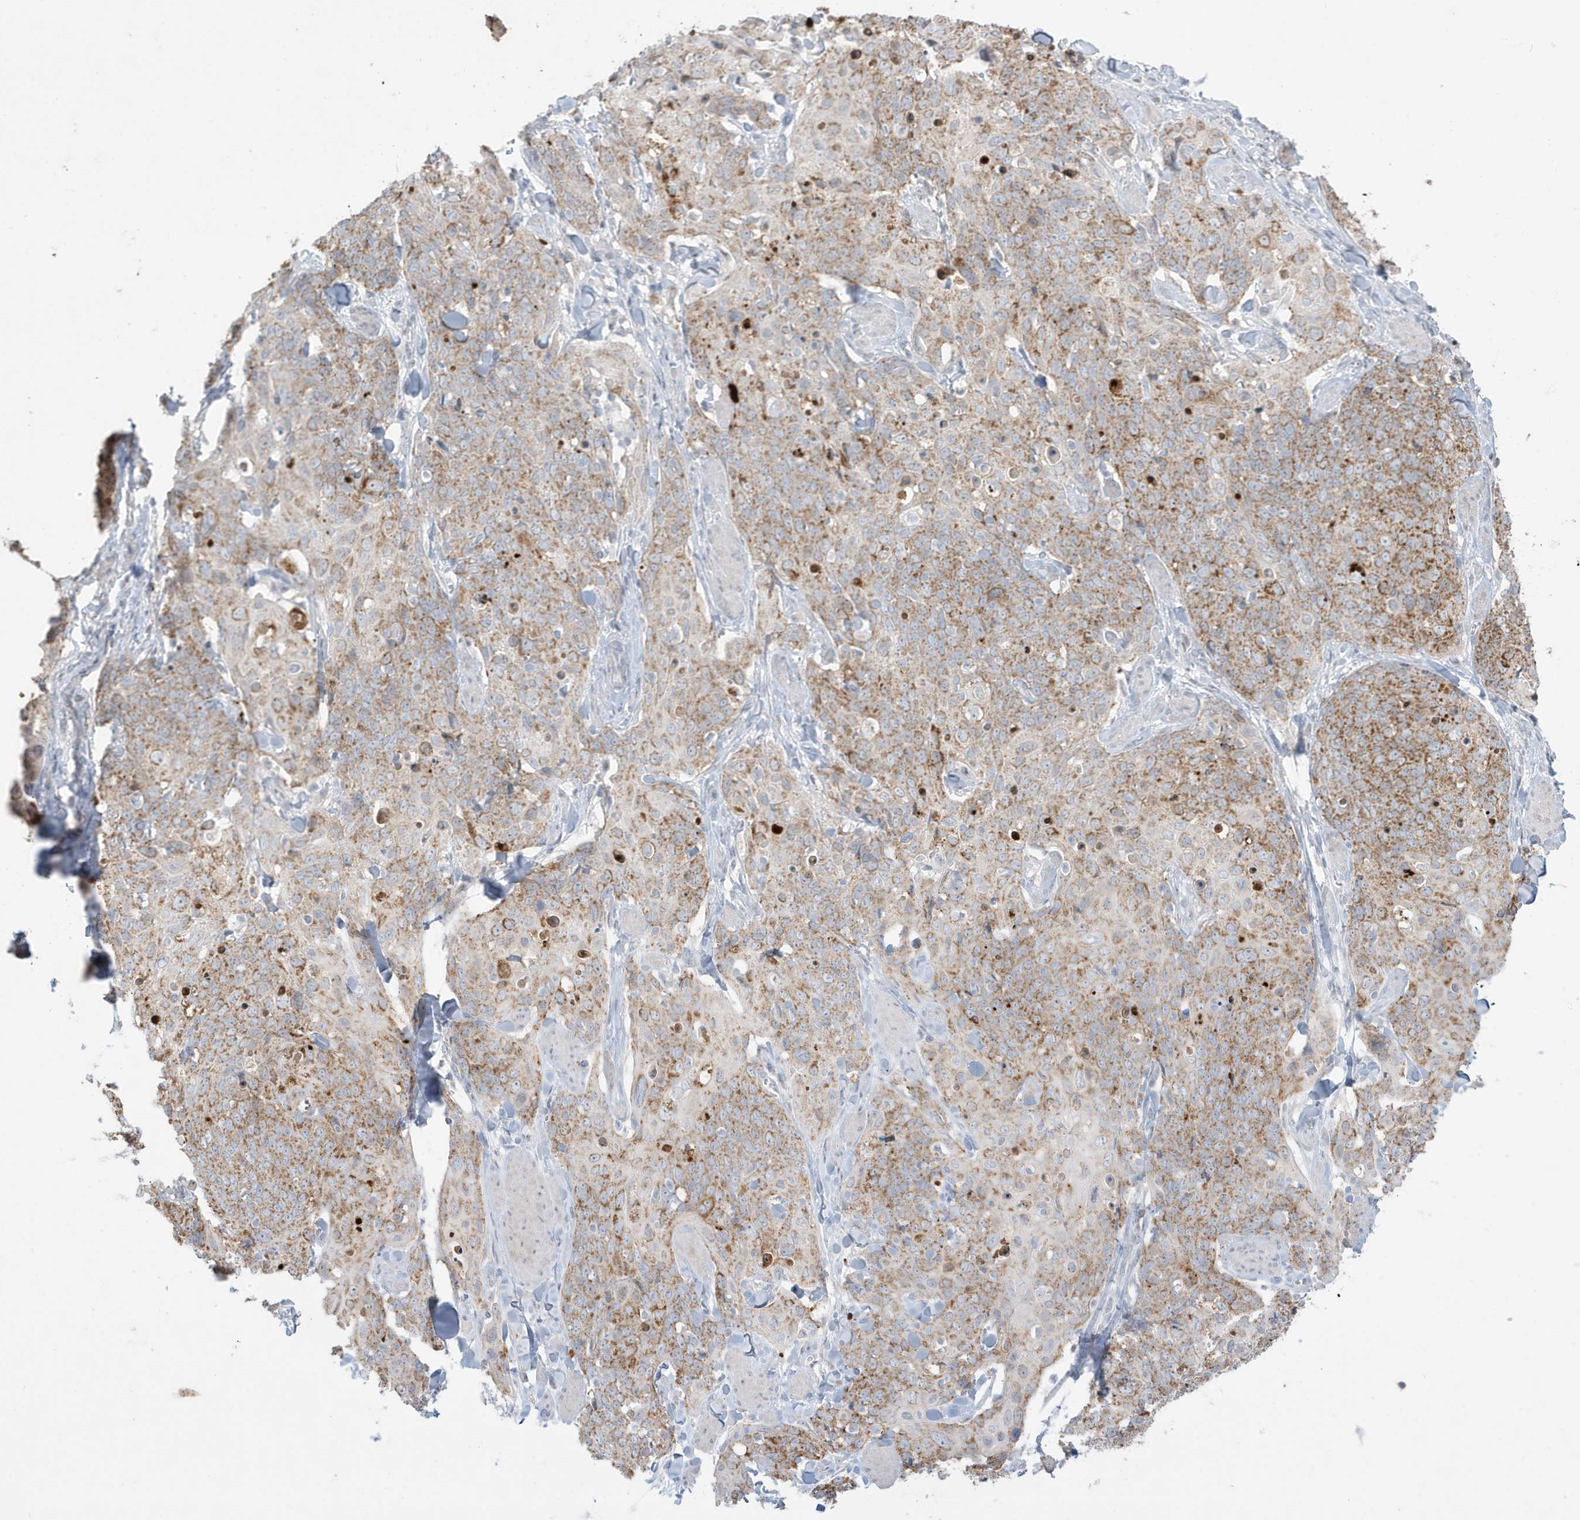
{"staining": {"intensity": "moderate", "quantity": ">75%", "location": "cytoplasmic/membranous"}, "tissue": "skin cancer", "cell_type": "Tumor cells", "image_type": "cancer", "snomed": [{"axis": "morphology", "description": "Squamous cell carcinoma, NOS"}, {"axis": "topography", "description": "Skin"}, {"axis": "topography", "description": "Vulva"}], "caption": "Skin cancer (squamous cell carcinoma) stained with immunohistochemistry reveals moderate cytoplasmic/membranous expression in about >75% of tumor cells.", "gene": "FNDC1", "patient": {"sex": "female", "age": 85}}